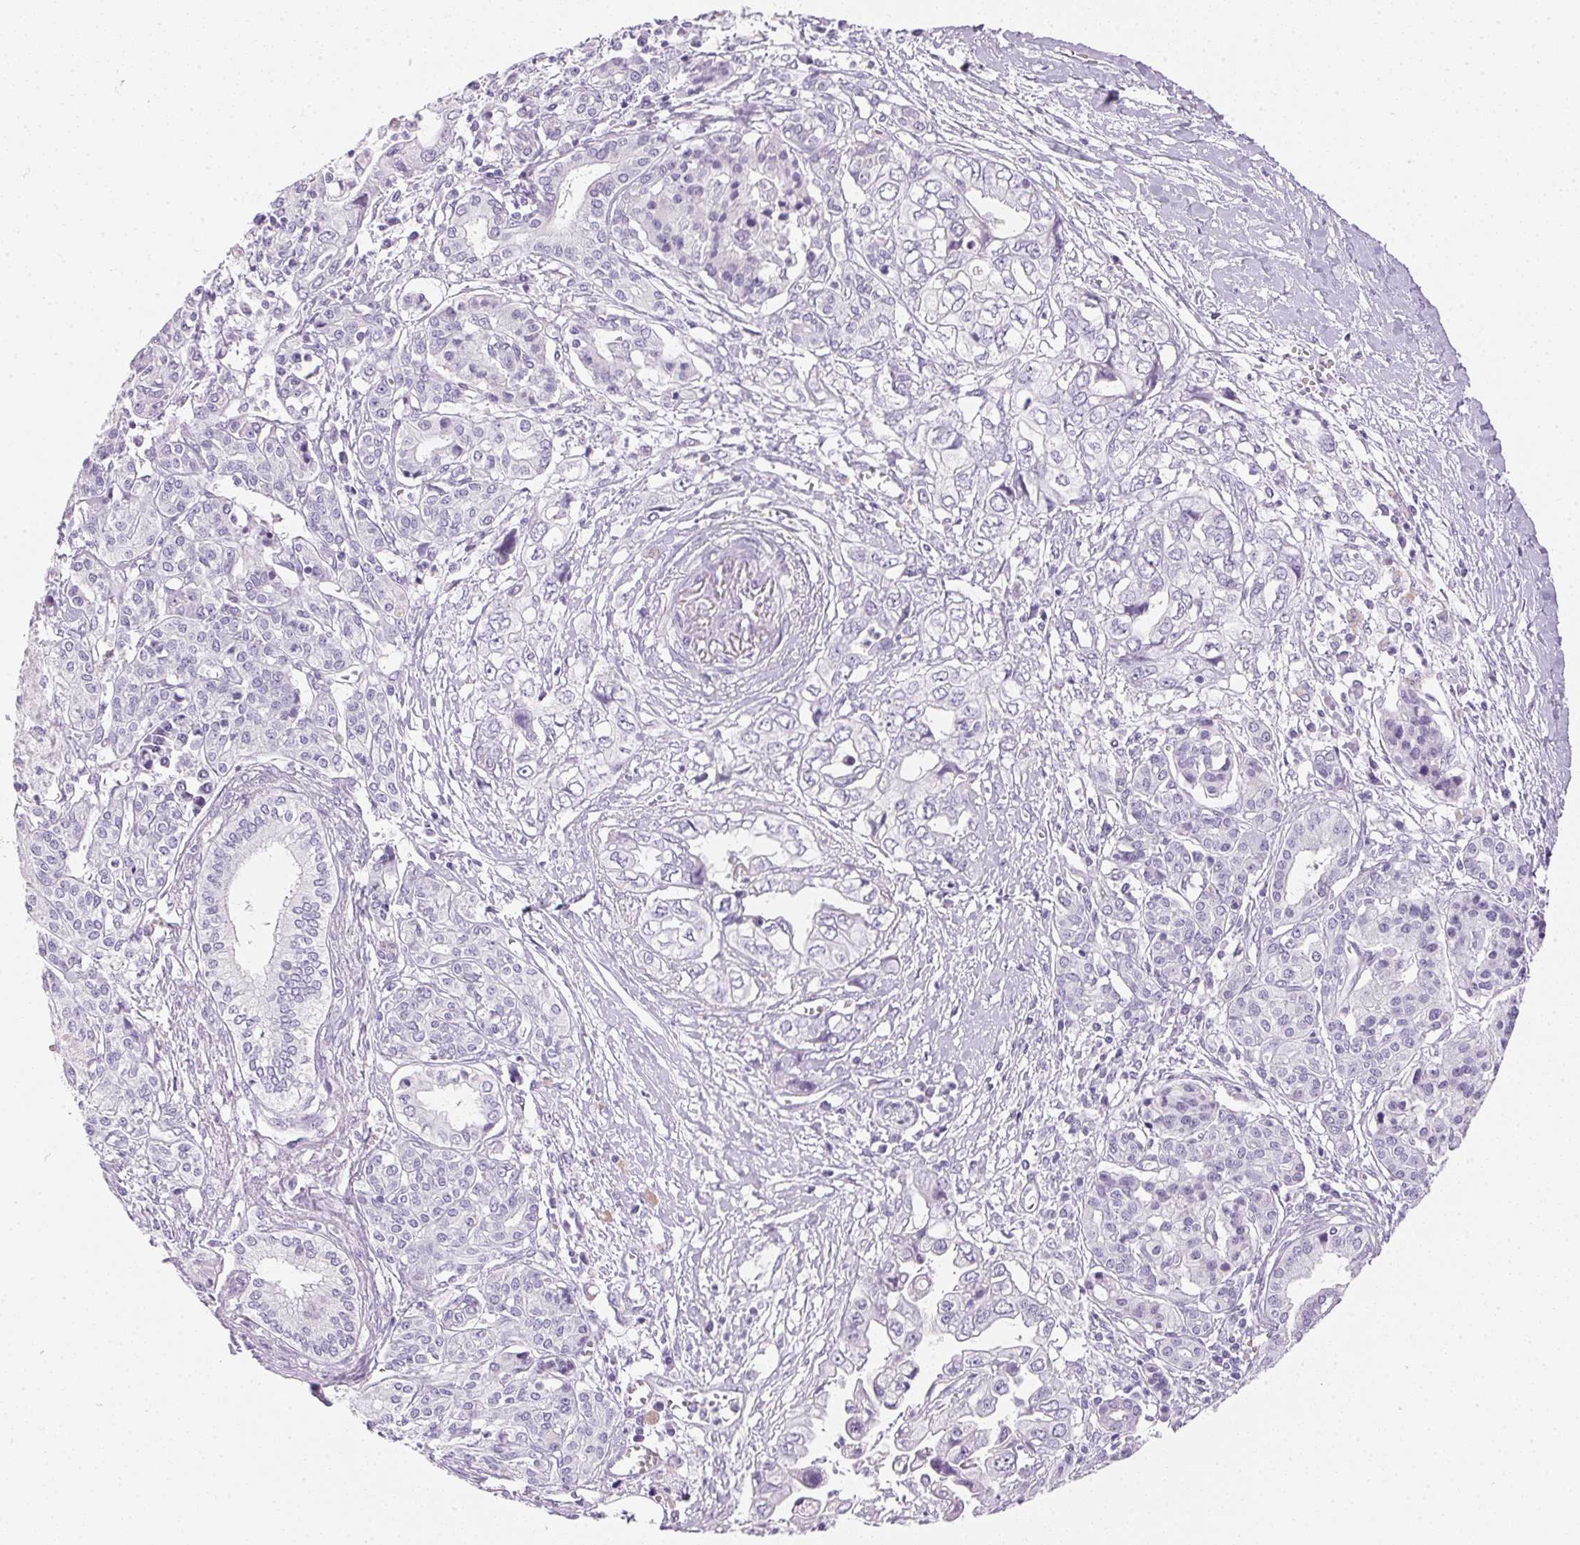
{"staining": {"intensity": "negative", "quantity": "none", "location": "none"}, "tissue": "pancreatic cancer", "cell_type": "Tumor cells", "image_type": "cancer", "snomed": [{"axis": "morphology", "description": "Adenocarcinoma, NOS"}, {"axis": "topography", "description": "Pancreas"}], "caption": "The image shows no significant expression in tumor cells of adenocarcinoma (pancreatic).", "gene": "IGFBP1", "patient": {"sex": "male", "age": 68}}